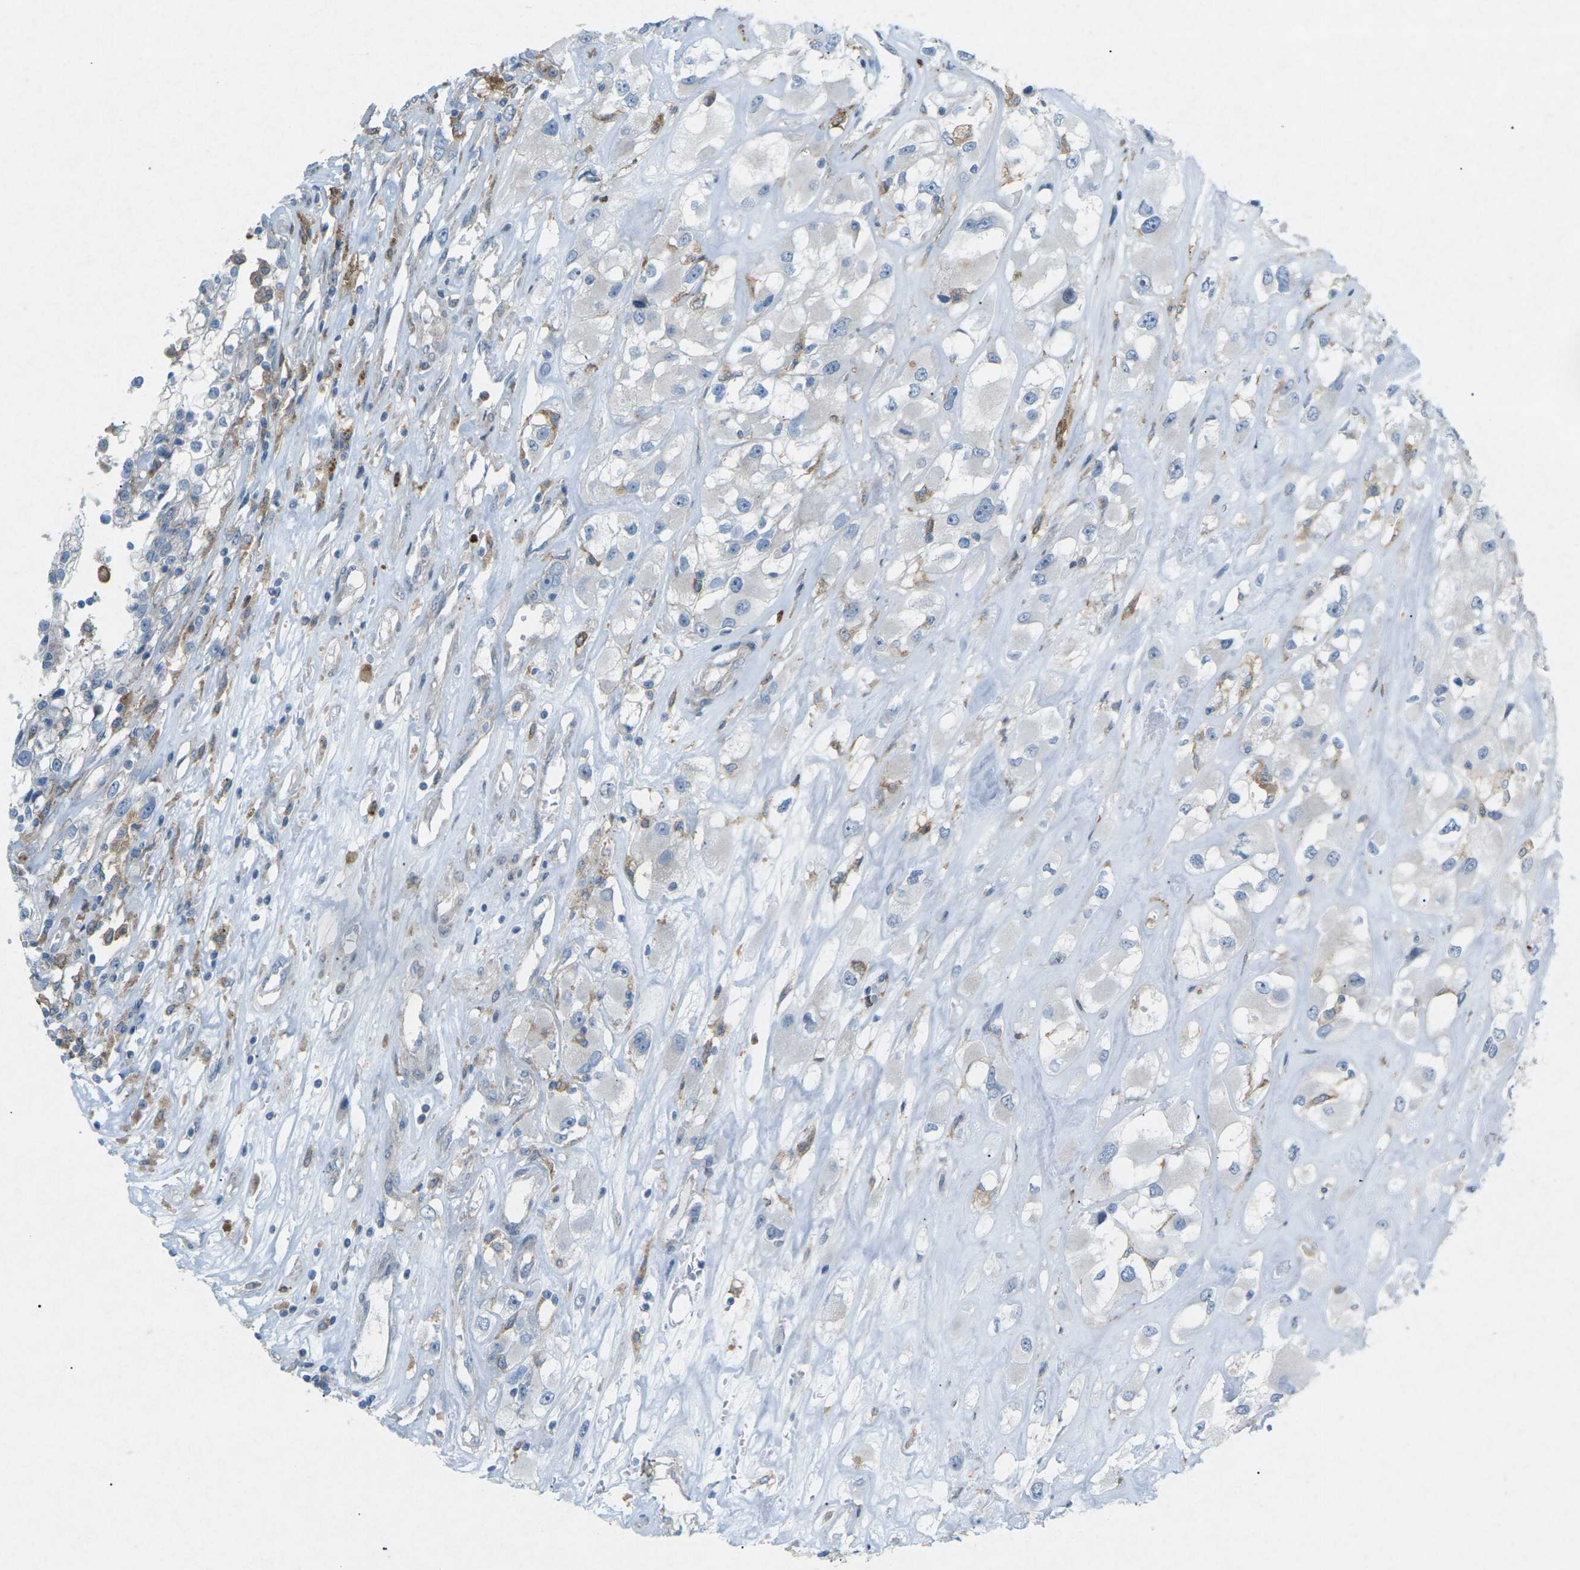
{"staining": {"intensity": "moderate", "quantity": "<25%", "location": "cytoplasmic/membranous"}, "tissue": "renal cancer", "cell_type": "Tumor cells", "image_type": "cancer", "snomed": [{"axis": "morphology", "description": "Adenocarcinoma, NOS"}, {"axis": "topography", "description": "Kidney"}], "caption": "Human renal cancer stained with a protein marker reveals moderate staining in tumor cells.", "gene": "STK11", "patient": {"sex": "female", "age": 52}}